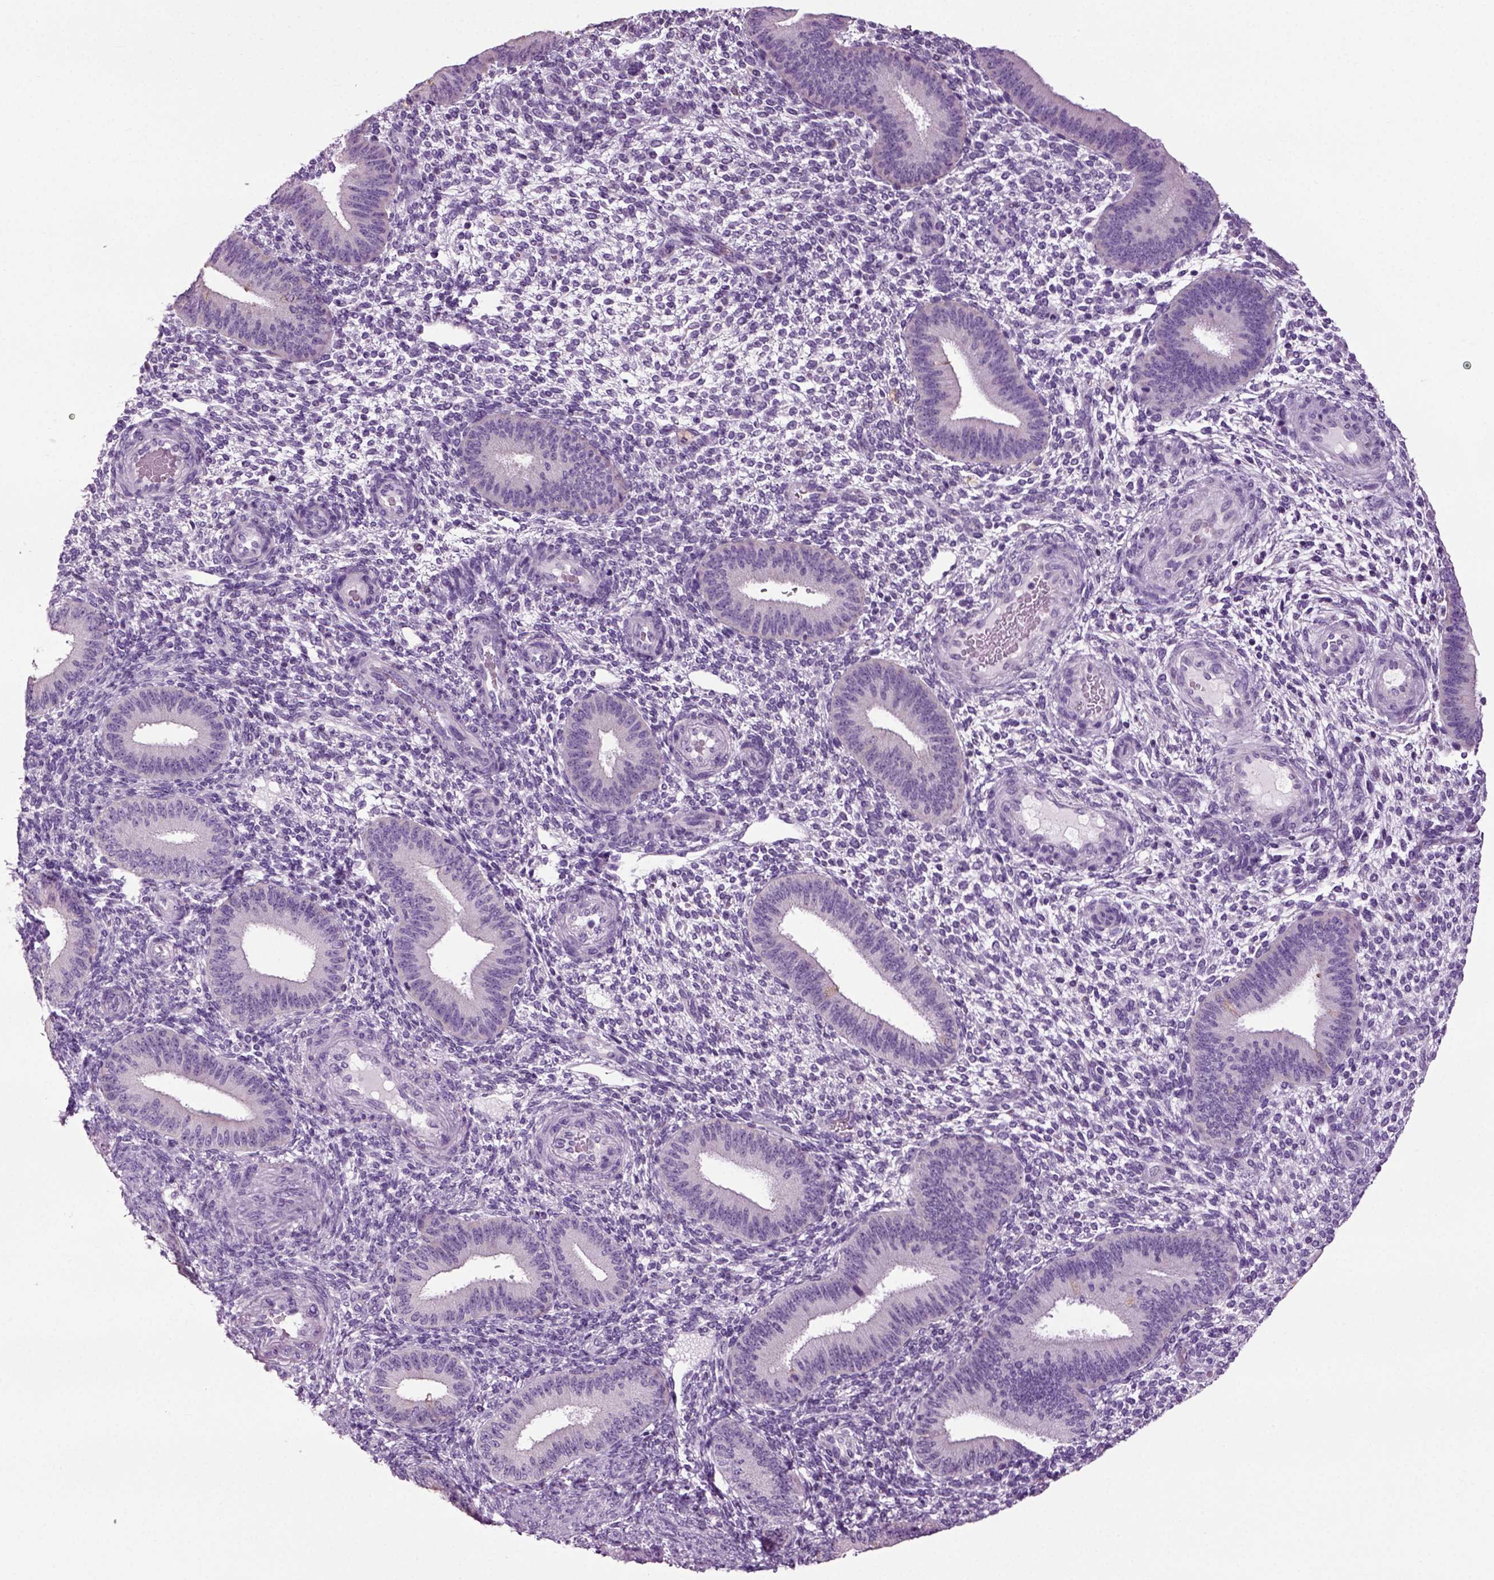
{"staining": {"intensity": "negative", "quantity": "none", "location": "none"}, "tissue": "endometrium", "cell_type": "Cells in endometrial stroma", "image_type": "normal", "snomed": [{"axis": "morphology", "description": "Normal tissue, NOS"}, {"axis": "topography", "description": "Endometrium"}], "caption": "This histopathology image is of benign endometrium stained with immunohistochemistry to label a protein in brown with the nuclei are counter-stained blue. There is no positivity in cells in endometrial stroma. (Immunohistochemistry, brightfield microscopy, high magnification).", "gene": "DNAH10", "patient": {"sex": "female", "age": 39}}